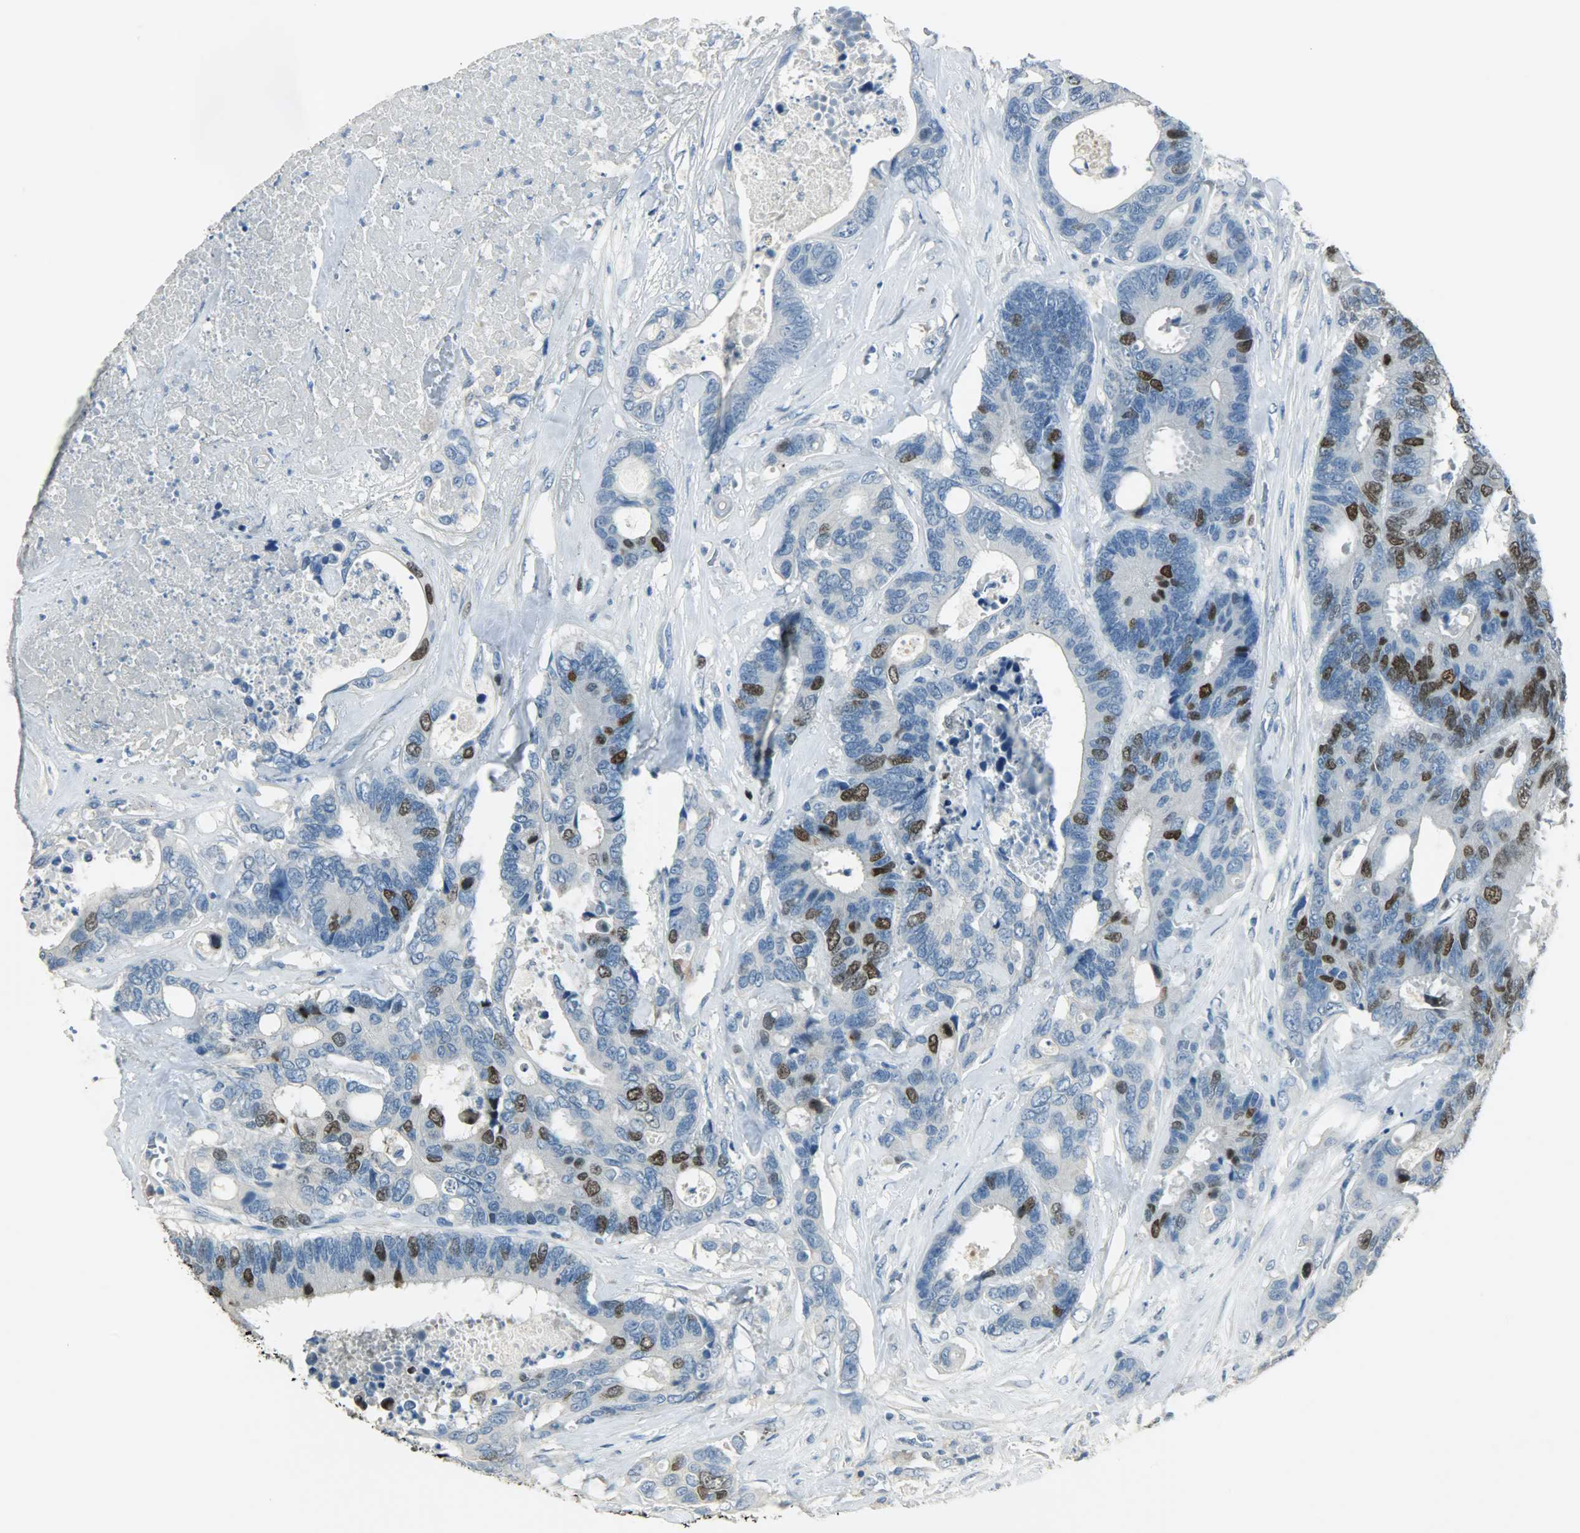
{"staining": {"intensity": "strong", "quantity": "<25%", "location": "nuclear"}, "tissue": "colorectal cancer", "cell_type": "Tumor cells", "image_type": "cancer", "snomed": [{"axis": "morphology", "description": "Adenocarcinoma, NOS"}, {"axis": "topography", "description": "Rectum"}], "caption": "Adenocarcinoma (colorectal) tissue reveals strong nuclear positivity in about <25% of tumor cells, visualized by immunohistochemistry.", "gene": "TPX2", "patient": {"sex": "male", "age": 55}}